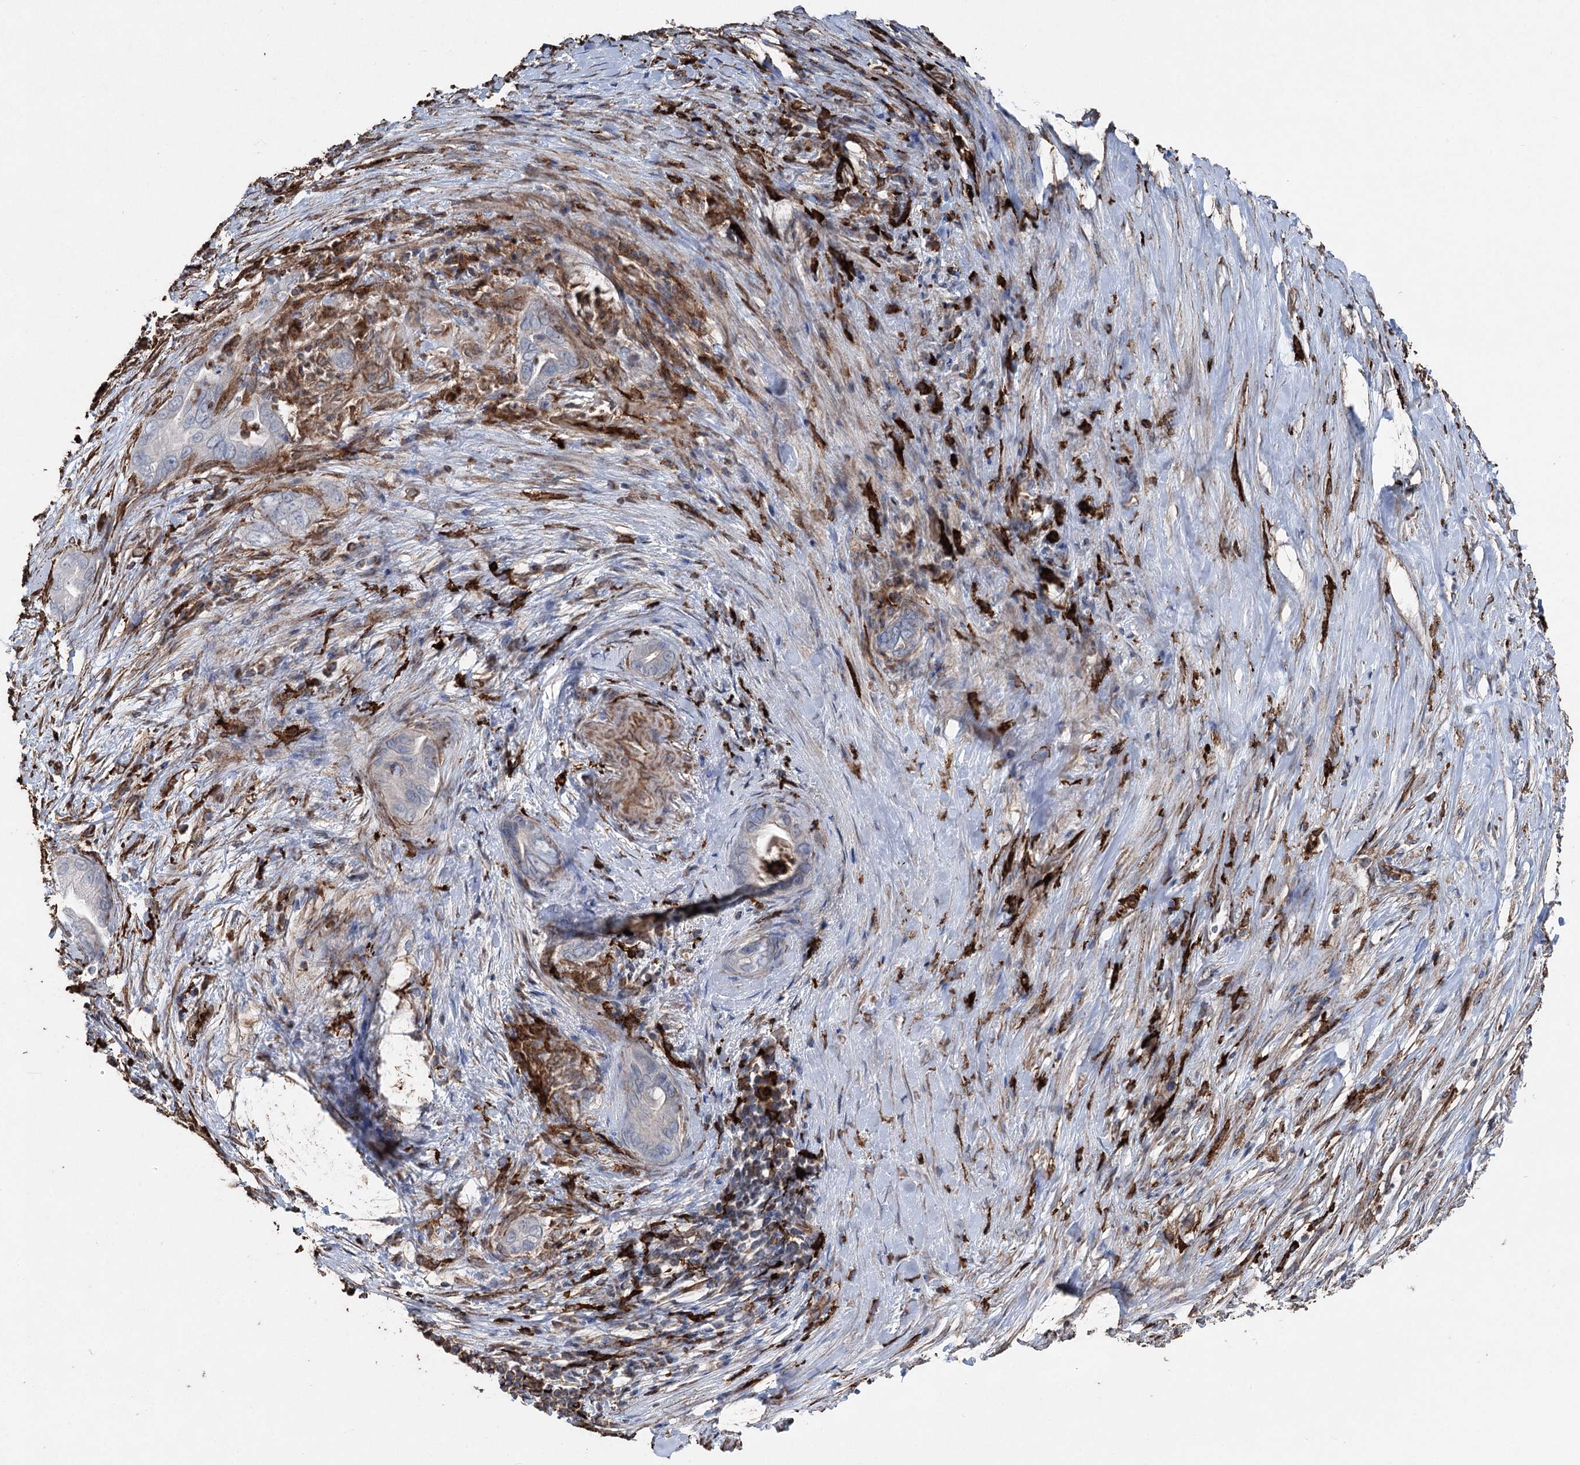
{"staining": {"intensity": "negative", "quantity": "none", "location": "none"}, "tissue": "pancreatic cancer", "cell_type": "Tumor cells", "image_type": "cancer", "snomed": [{"axis": "morphology", "description": "Adenocarcinoma, NOS"}, {"axis": "topography", "description": "Pancreas"}], "caption": "Pancreatic cancer (adenocarcinoma) was stained to show a protein in brown. There is no significant expression in tumor cells.", "gene": "CLEC4M", "patient": {"sex": "male", "age": 75}}